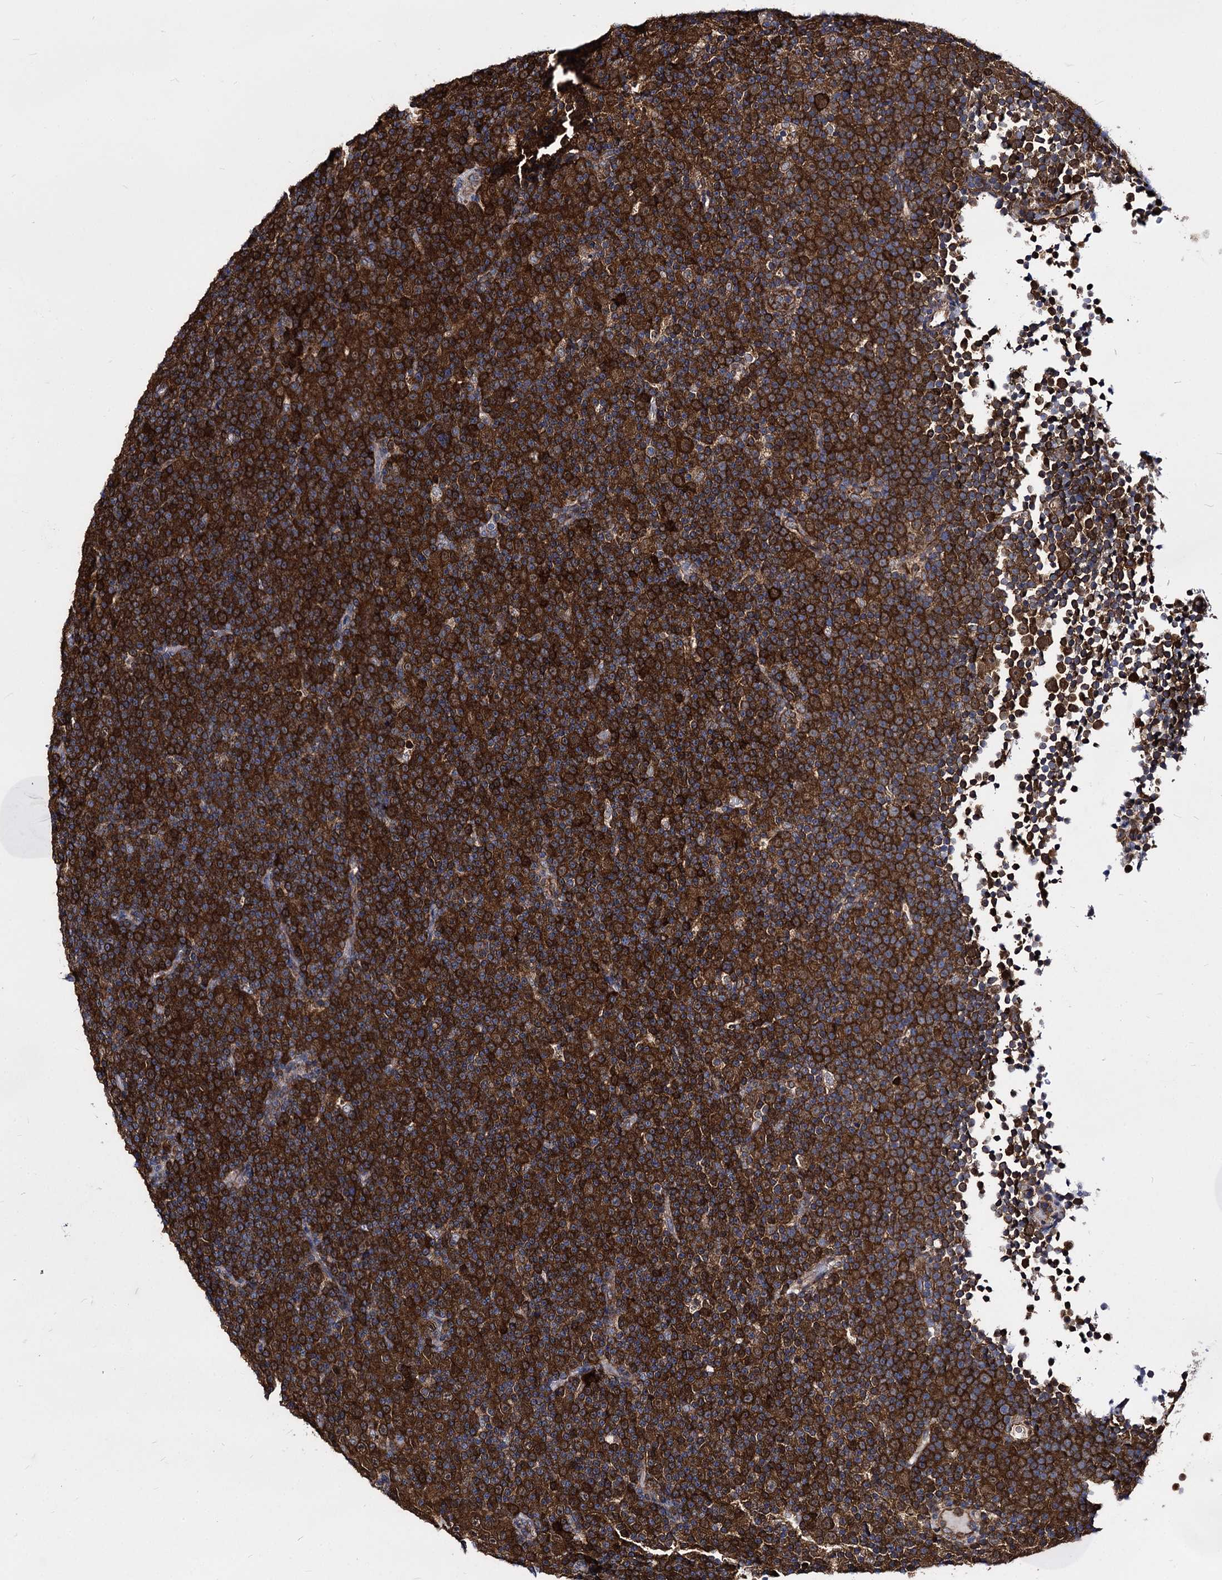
{"staining": {"intensity": "strong", "quantity": ">75%", "location": "cytoplasmic/membranous"}, "tissue": "lymphoma", "cell_type": "Tumor cells", "image_type": "cancer", "snomed": [{"axis": "morphology", "description": "Malignant lymphoma, non-Hodgkin's type, Low grade"}, {"axis": "topography", "description": "Lymph node"}], "caption": "Protein expression analysis of human malignant lymphoma, non-Hodgkin's type (low-grade) reveals strong cytoplasmic/membranous expression in about >75% of tumor cells.", "gene": "NME1", "patient": {"sex": "female", "age": 67}}